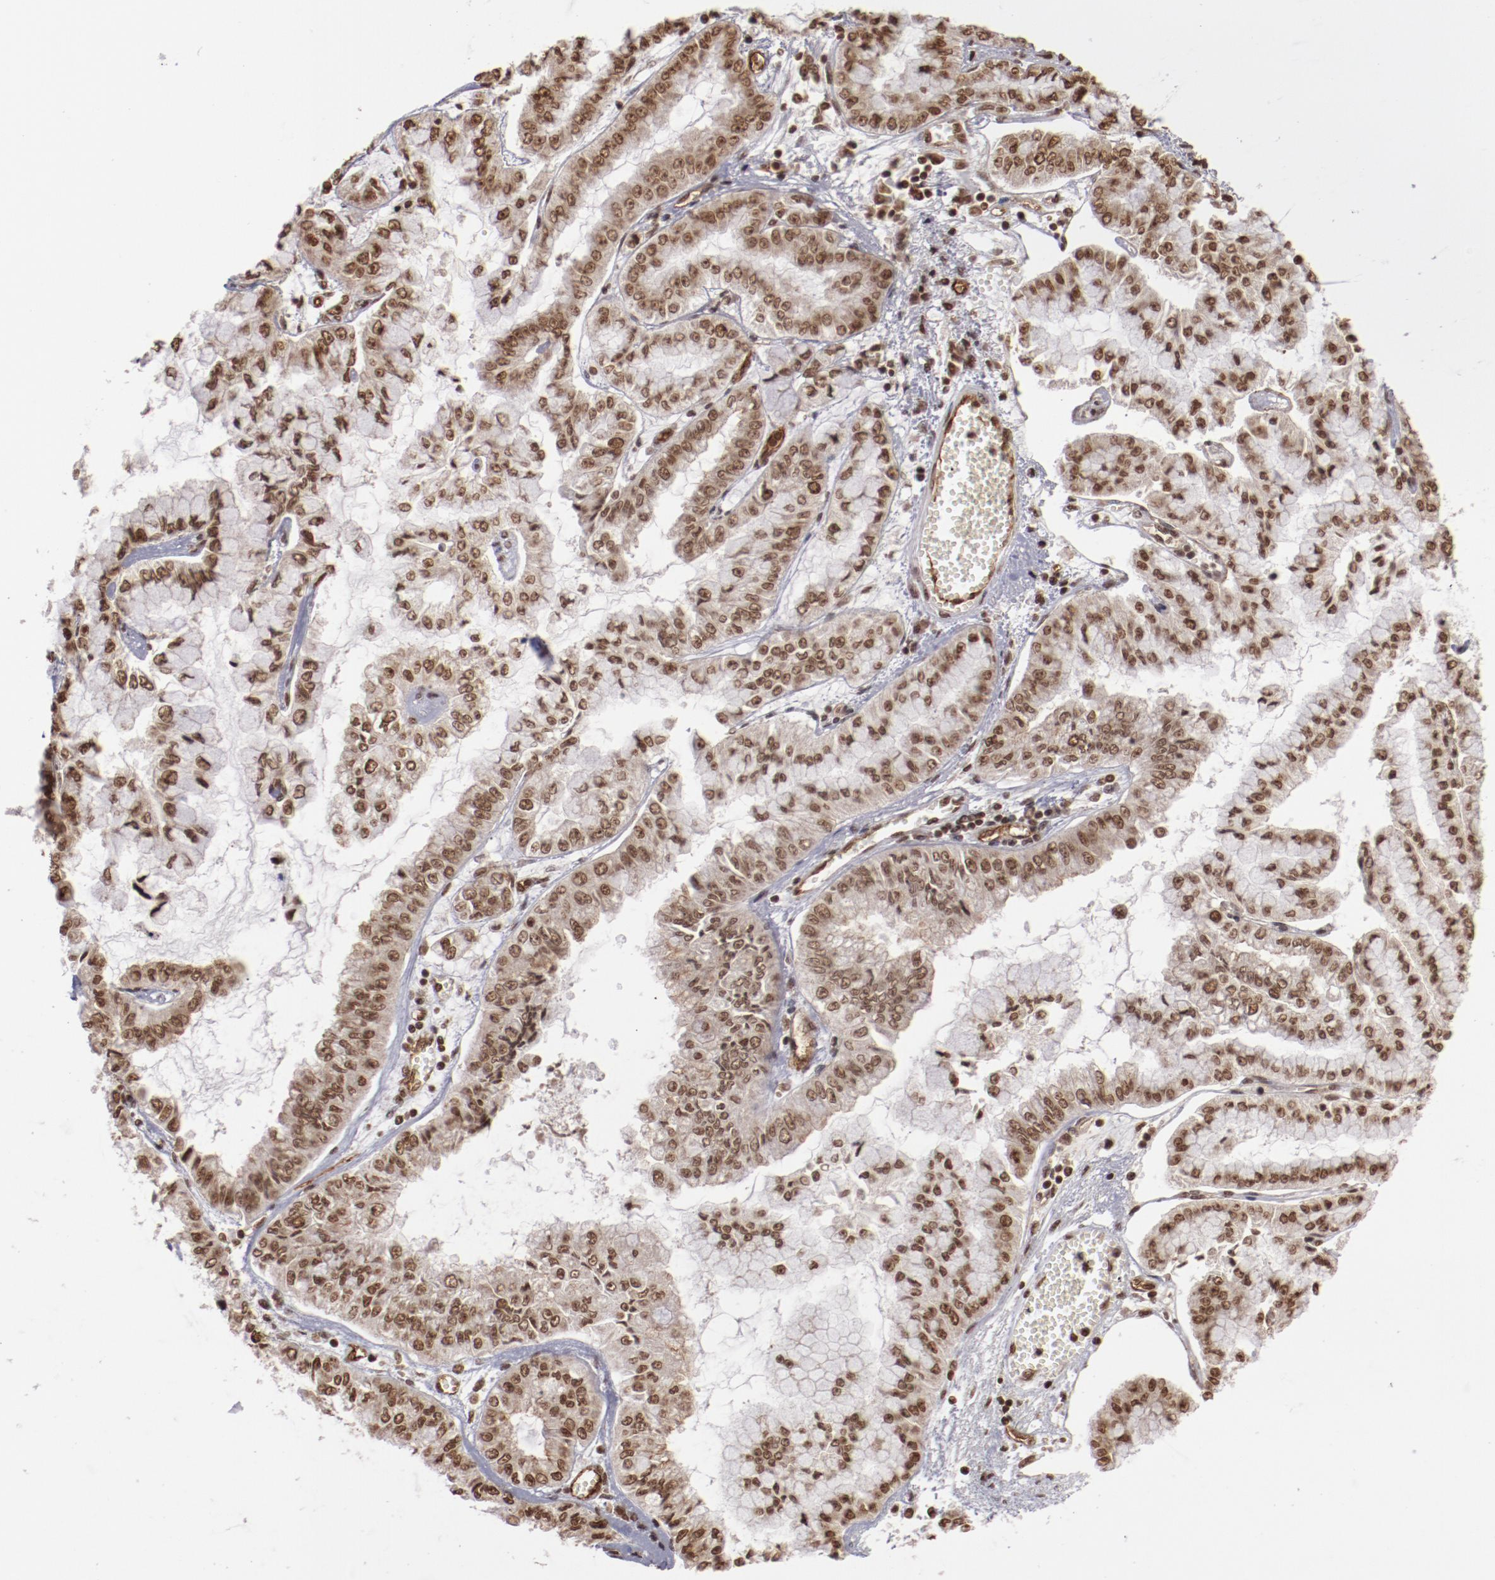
{"staining": {"intensity": "moderate", "quantity": ">75%", "location": "nuclear"}, "tissue": "liver cancer", "cell_type": "Tumor cells", "image_type": "cancer", "snomed": [{"axis": "morphology", "description": "Cholangiocarcinoma"}, {"axis": "topography", "description": "Liver"}], "caption": "About >75% of tumor cells in cholangiocarcinoma (liver) show moderate nuclear protein expression as visualized by brown immunohistochemical staining.", "gene": "ABL2", "patient": {"sex": "female", "age": 79}}